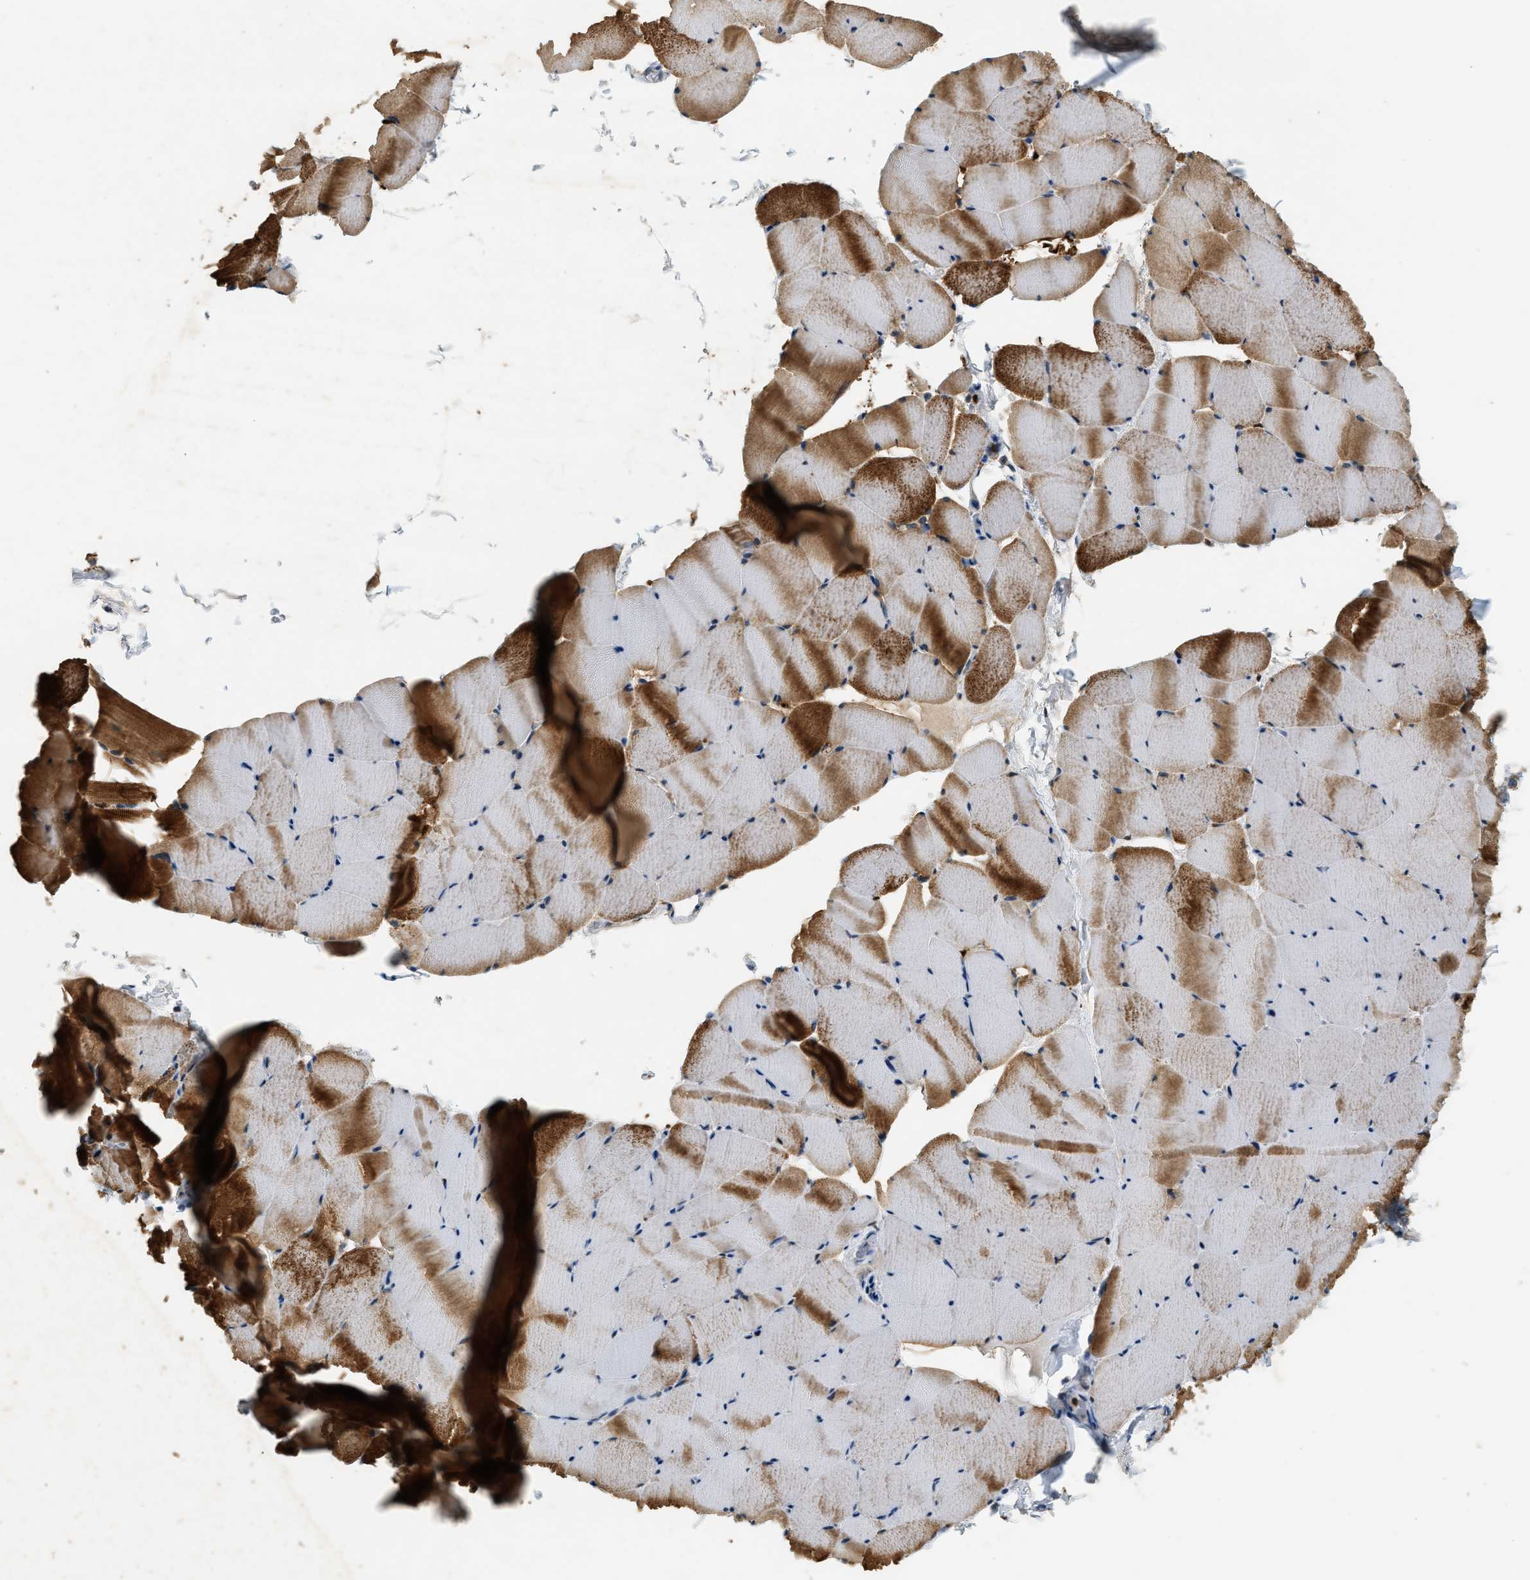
{"staining": {"intensity": "strong", "quantity": "25%-75%", "location": "cytoplasmic/membranous"}, "tissue": "skeletal muscle", "cell_type": "Myocytes", "image_type": "normal", "snomed": [{"axis": "morphology", "description": "Normal tissue, NOS"}, {"axis": "topography", "description": "Skeletal muscle"}], "caption": "An IHC histopathology image of normal tissue is shown. Protein staining in brown highlights strong cytoplasmic/membranous positivity in skeletal muscle within myocytes.", "gene": "PDCL3", "patient": {"sex": "male", "age": 62}}